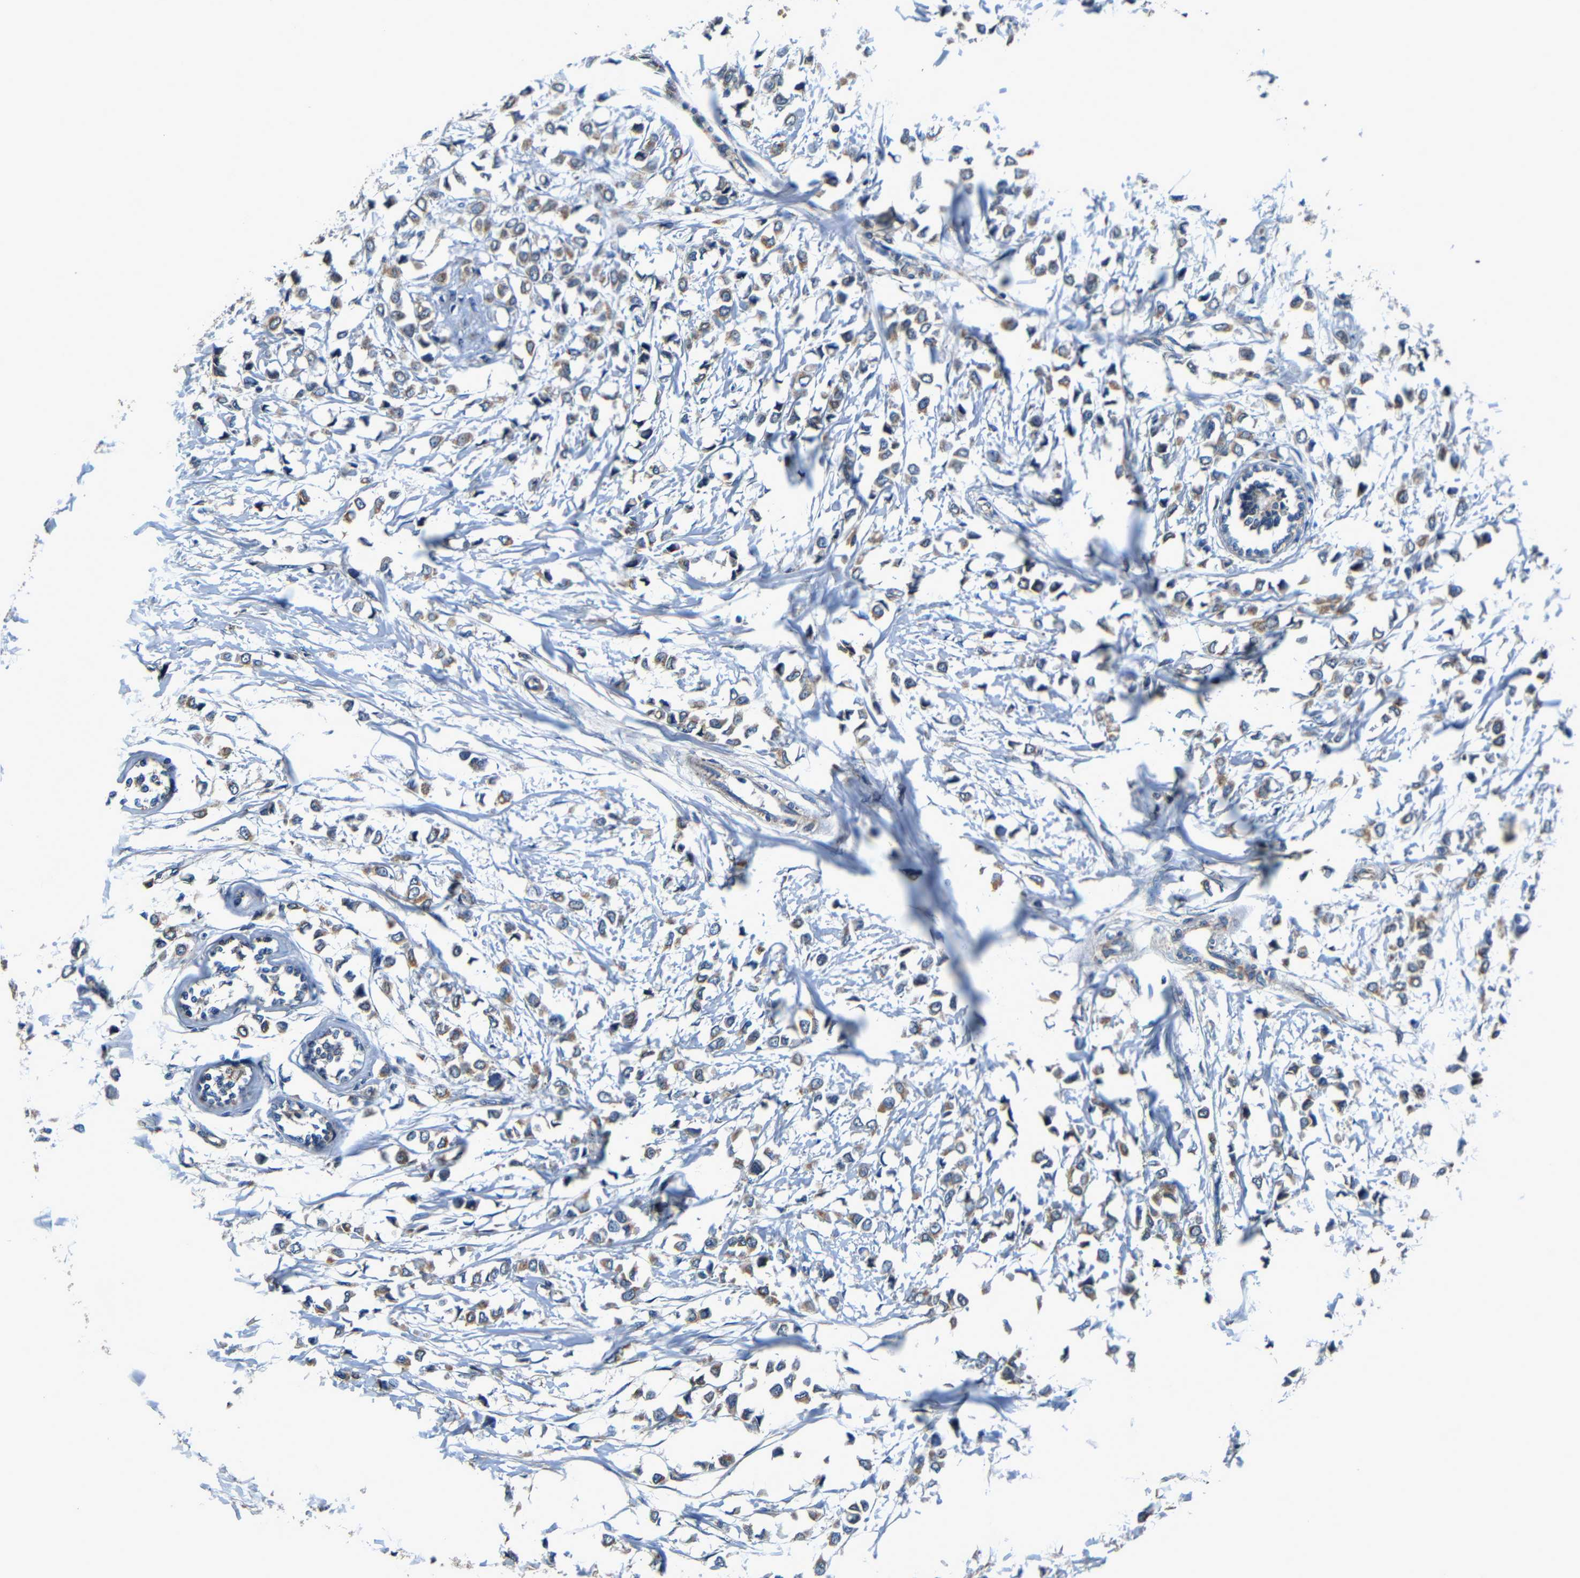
{"staining": {"intensity": "weak", "quantity": ">75%", "location": "cytoplasmic/membranous"}, "tissue": "breast cancer", "cell_type": "Tumor cells", "image_type": "cancer", "snomed": [{"axis": "morphology", "description": "Lobular carcinoma"}, {"axis": "topography", "description": "Breast"}], "caption": "Protein expression analysis of lobular carcinoma (breast) displays weak cytoplasmic/membranous expression in about >75% of tumor cells. The protein of interest is stained brown, and the nuclei are stained in blue (DAB IHC with brightfield microscopy, high magnification).", "gene": "MTX1", "patient": {"sex": "female", "age": 51}}